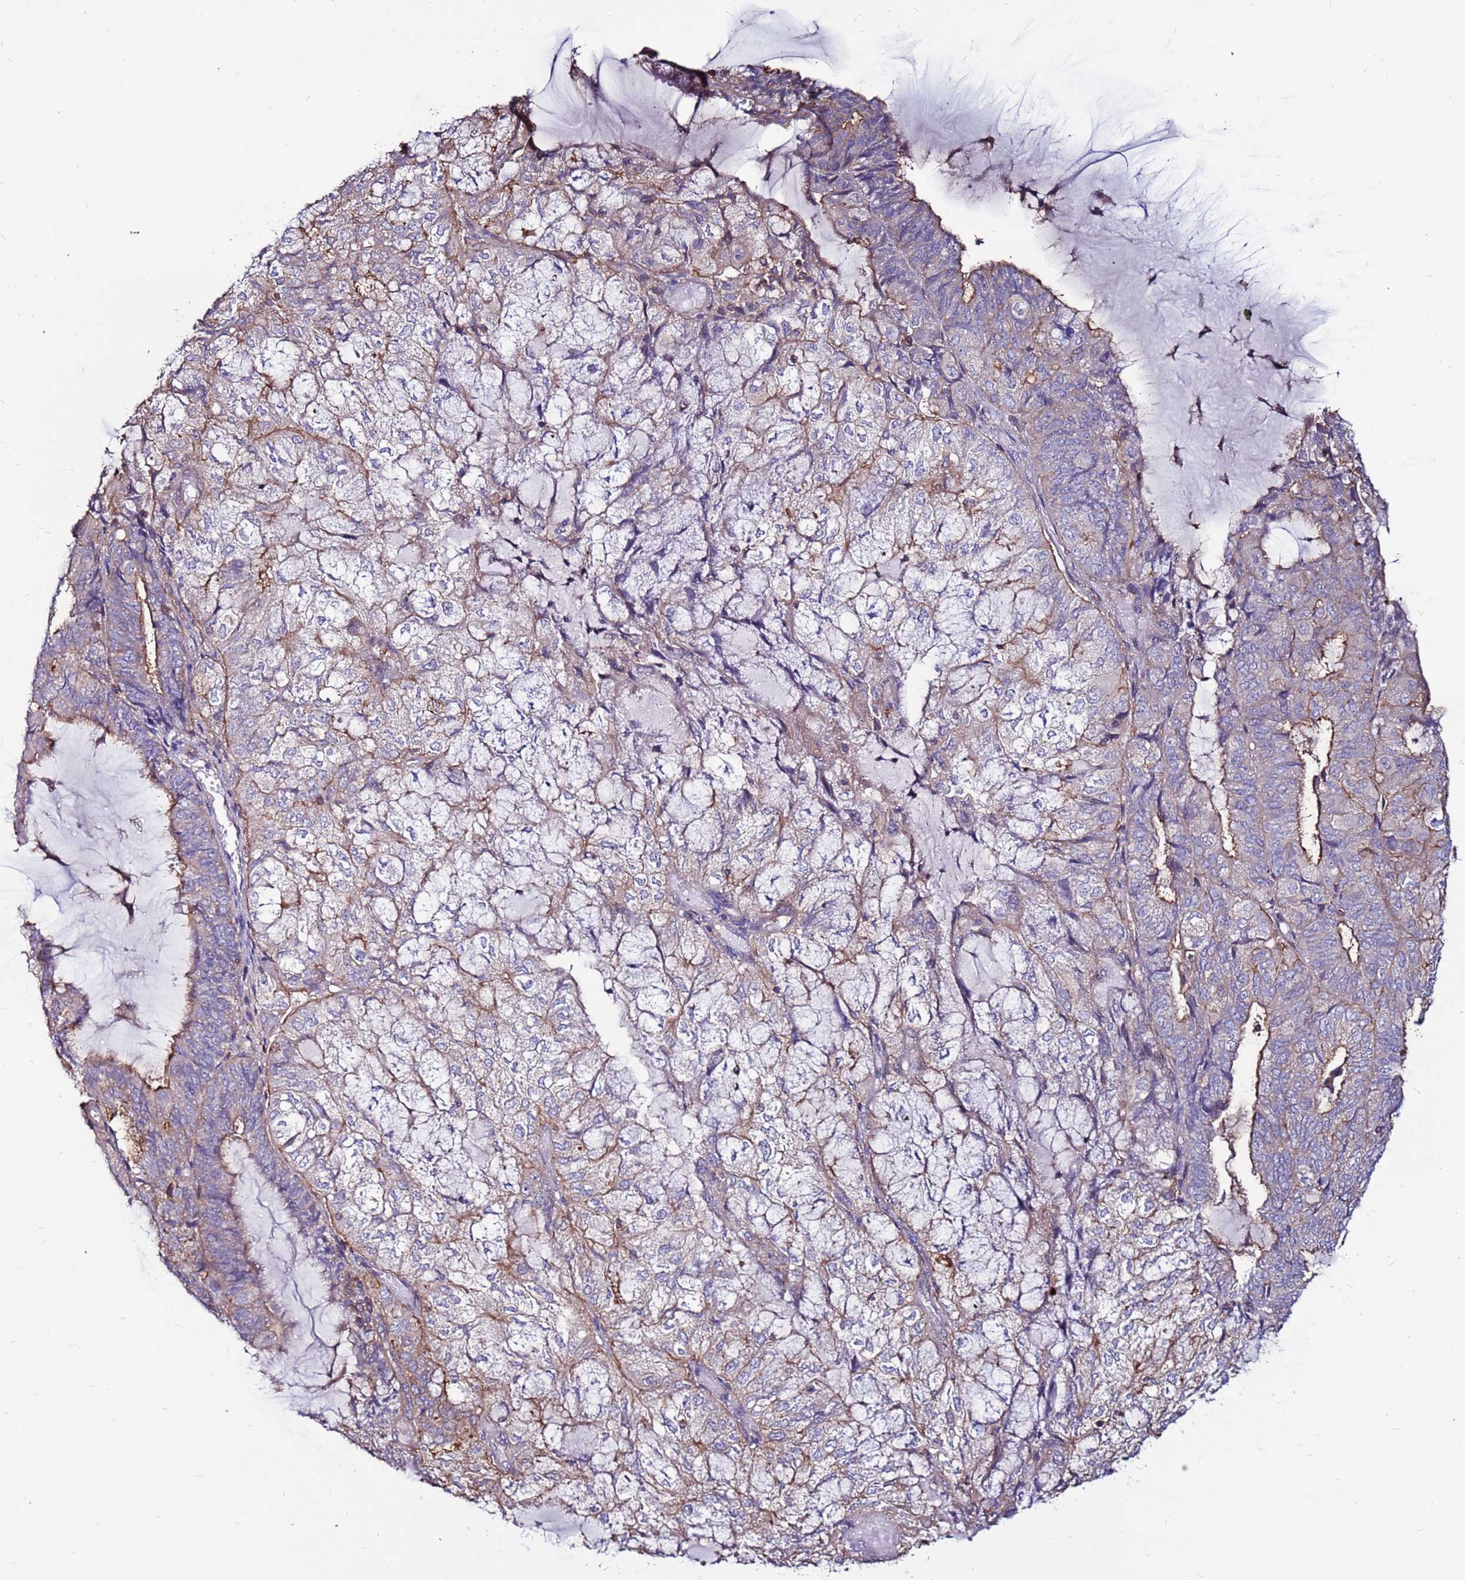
{"staining": {"intensity": "strong", "quantity": "<25%", "location": "cytoplasmic/membranous"}, "tissue": "endometrial cancer", "cell_type": "Tumor cells", "image_type": "cancer", "snomed": [{"axis": "morphology", "description": "Adenocarcinoma, NOS"}, {"axis": "topography", "description": "Endometrium"}], "caption": "Endometrial cancer (adenocarcinoma) tissue exhibits strong cytoplasmic/membranous staining in approximately <25% of tumor cells (DAB IHC with brightfield microscopy, high magnification).", "gene": "NRN1L", "patient": {"sex": "female", "age": 81}}